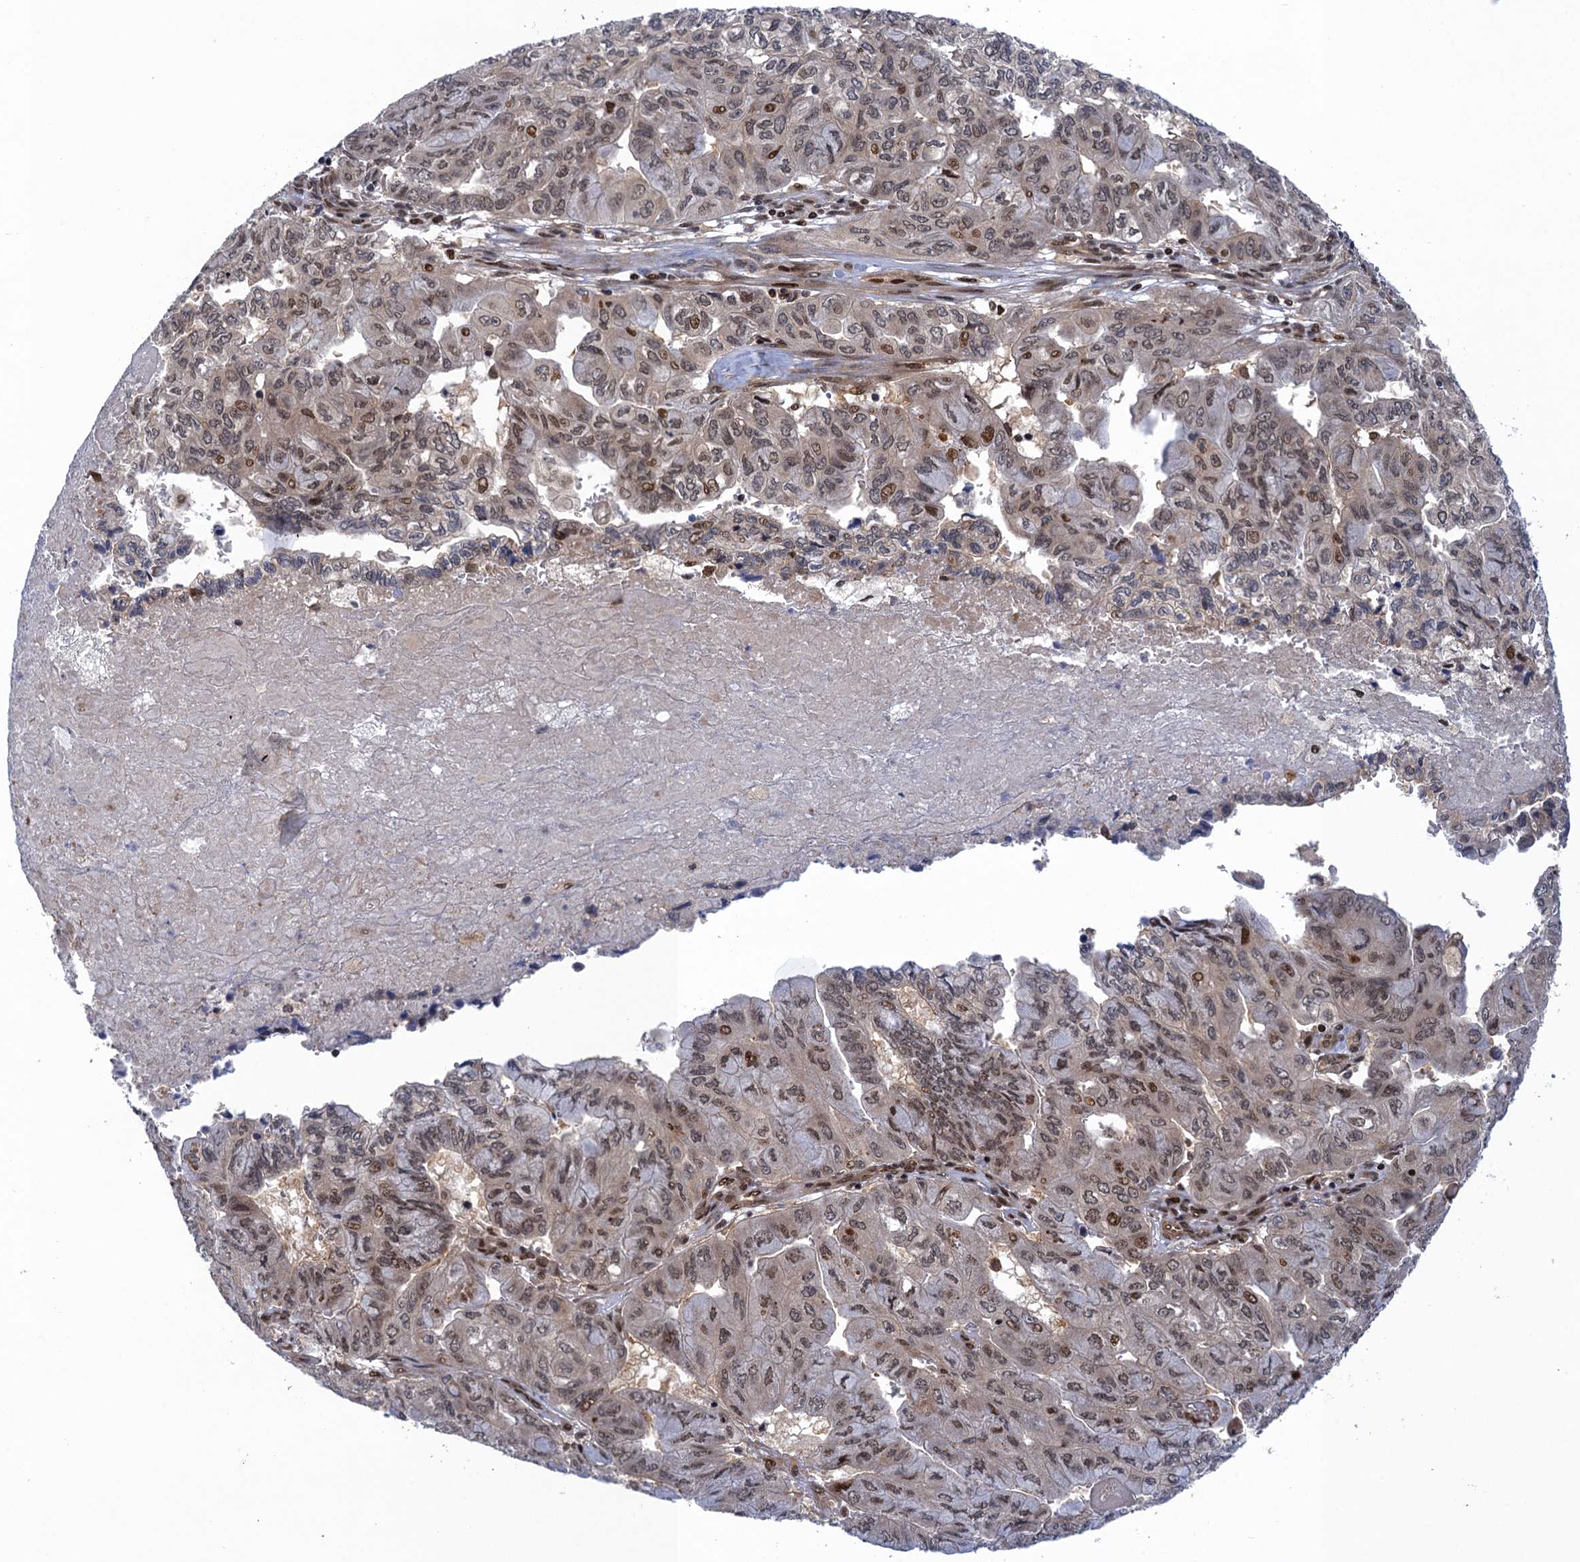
{"staining": {"intensity": "moderate", "quantity": ">75%", "location": "nuclear"}, "tissue": "pancreatic cancer", "cell_type": "Tumor cells", "image_type": "cancer", "snomed": [{"axis": "morphology", "description": "Adenocarcinoma, NOS"}, {"axis": "topography", "description": "Pancreas"}], "caption": "Immunohistochemical staining of pancreatic cancer shows medium levels of moderate nuclear expression in approximately >75% of tumor cells.", "gene": "NEK8", "patient": {"sex": "male", "age": 51}}